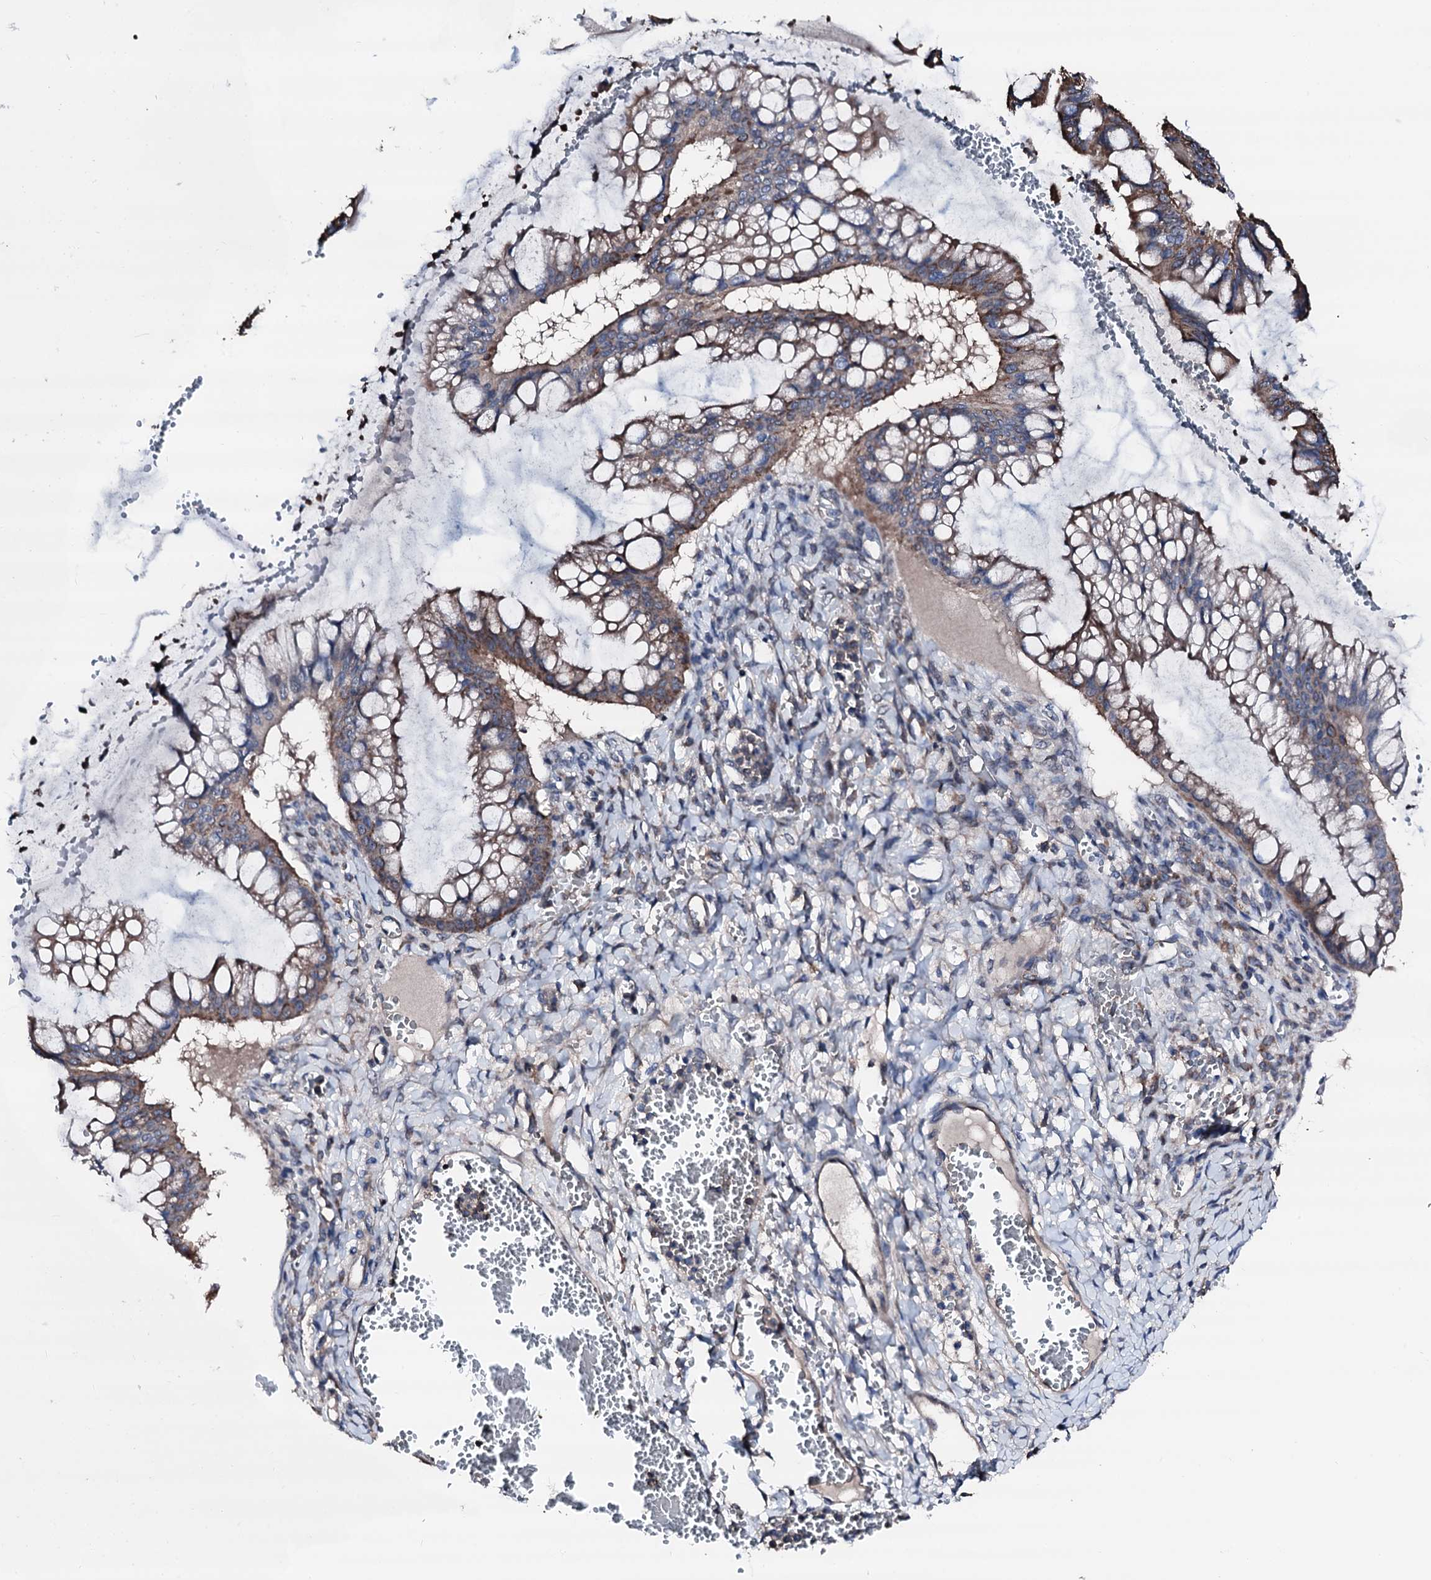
{"staining": {"intensity": "moderate", "quantity": ">75%", "location": "cytoplasmic/membranous"}, "tissue": "ovarian cancer", "cell_type": "Tumor cells", "image_type": "cancer", "snomed": [{"axis": "morphology", "description": "Cystadenocarcinoma, mucinous, NOS"}, {"axis": "topography", "description": "Ovary"}], "caption": "Protein expression analysis of human ovarian mucinous cystadenocarcinoma reveals moderate cytoplasmic/membranous positivity in about >75% of tumor cells.", "gene": "TRAFD1", "patient": {"sex": "female", "age": 73}}